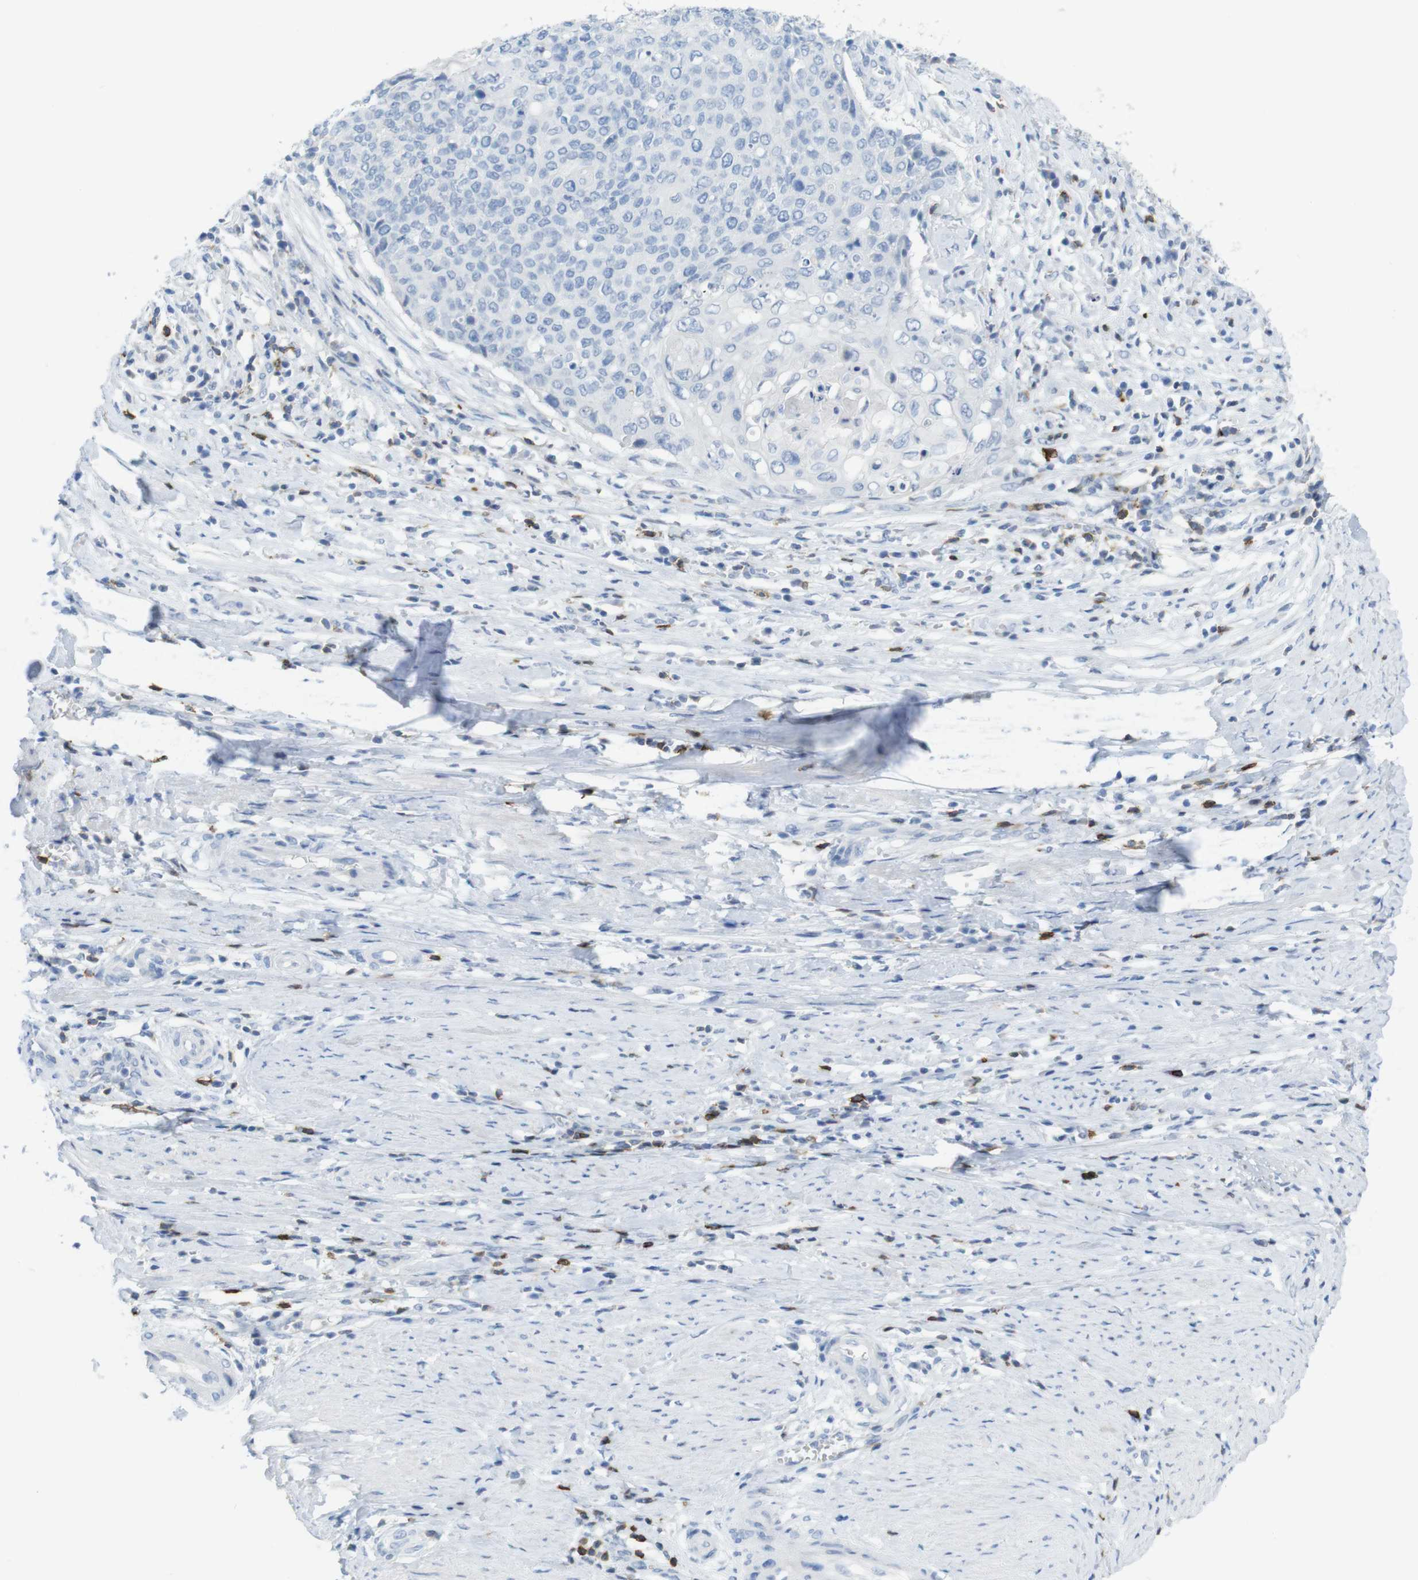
{"staining": {"intensity": "negative", "quantity": "none", "location": "none"}, "tissue": "cervical cancer", "cell_type": "Tumor cells", "image_type": "cancer", "snomed": [{"axis": "morphology", "description": "Squamous cell carcinoma, NOS"}, {"axis": "topography", "description": "Cervix"}], "caption": "A high-resolution image shows immunohistochemistry (IHC) staining of cervical cancer (squamous cell carcinoma), which displays no significant expression in tumor cells.", "gene": "CD5", "patient": {"sex": "female", "age": 39}}